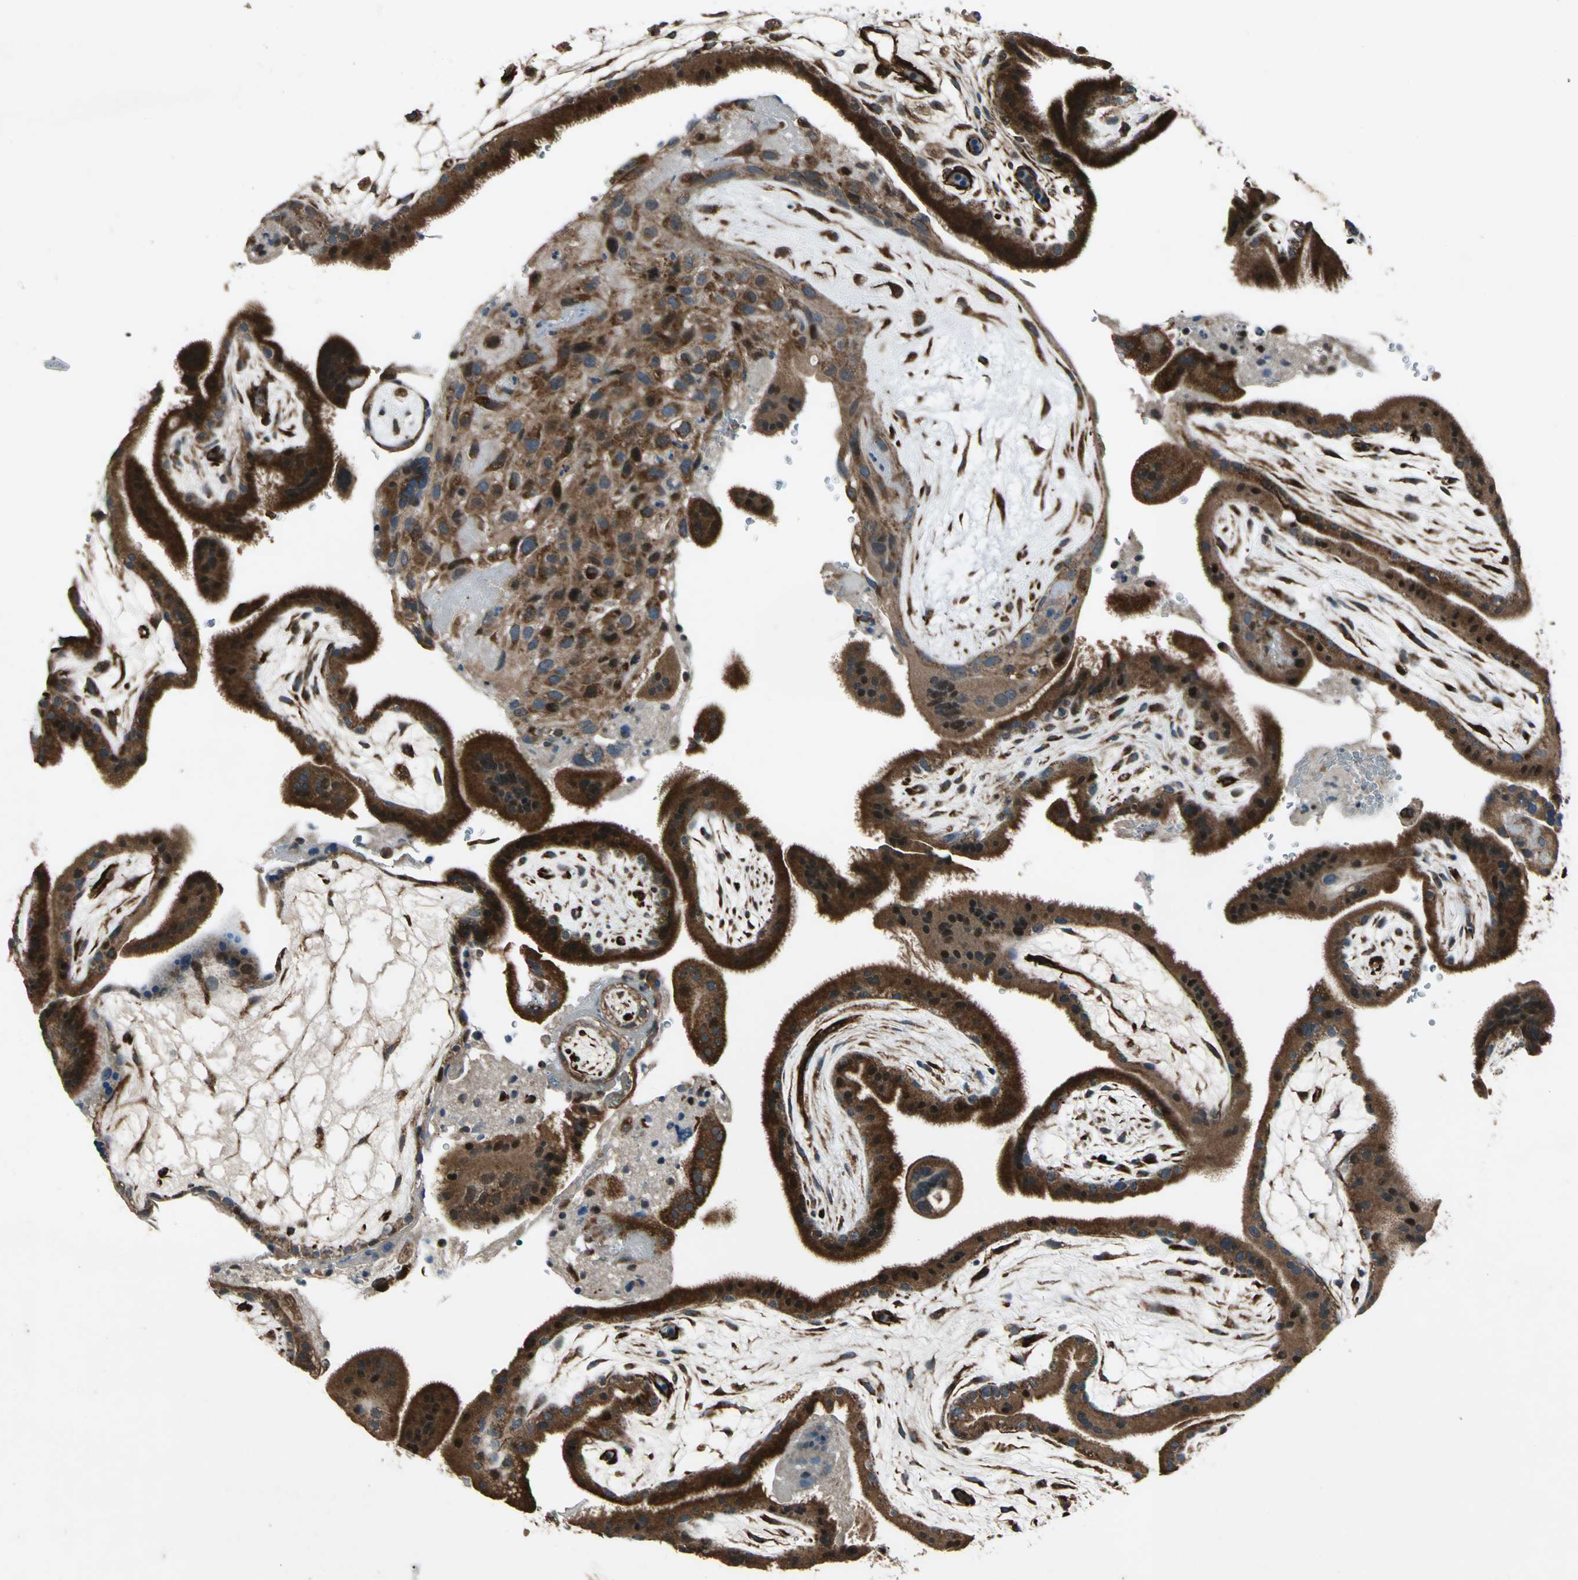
{"staining": {"intensity": "strong", "quantity": ">75%", "location": "cytoplasmic/membranous"}, "tissue": "placenta", "cell_type": "Decidual cells", "image_type": "normal", "snomed": [{"axis": "morphology", "description": "Normal tissue, NOS"}, {"axis": "topography", "description": "Placenta"}], "caption": "Immunohistochemical staining of normal human placenta demonstrates >75% levels of strong cytoplasmic/membranous protein expression in about >75% of decidual cells.", "gene": "EXD2", "patient": {"sex": "female", "age": 19}}